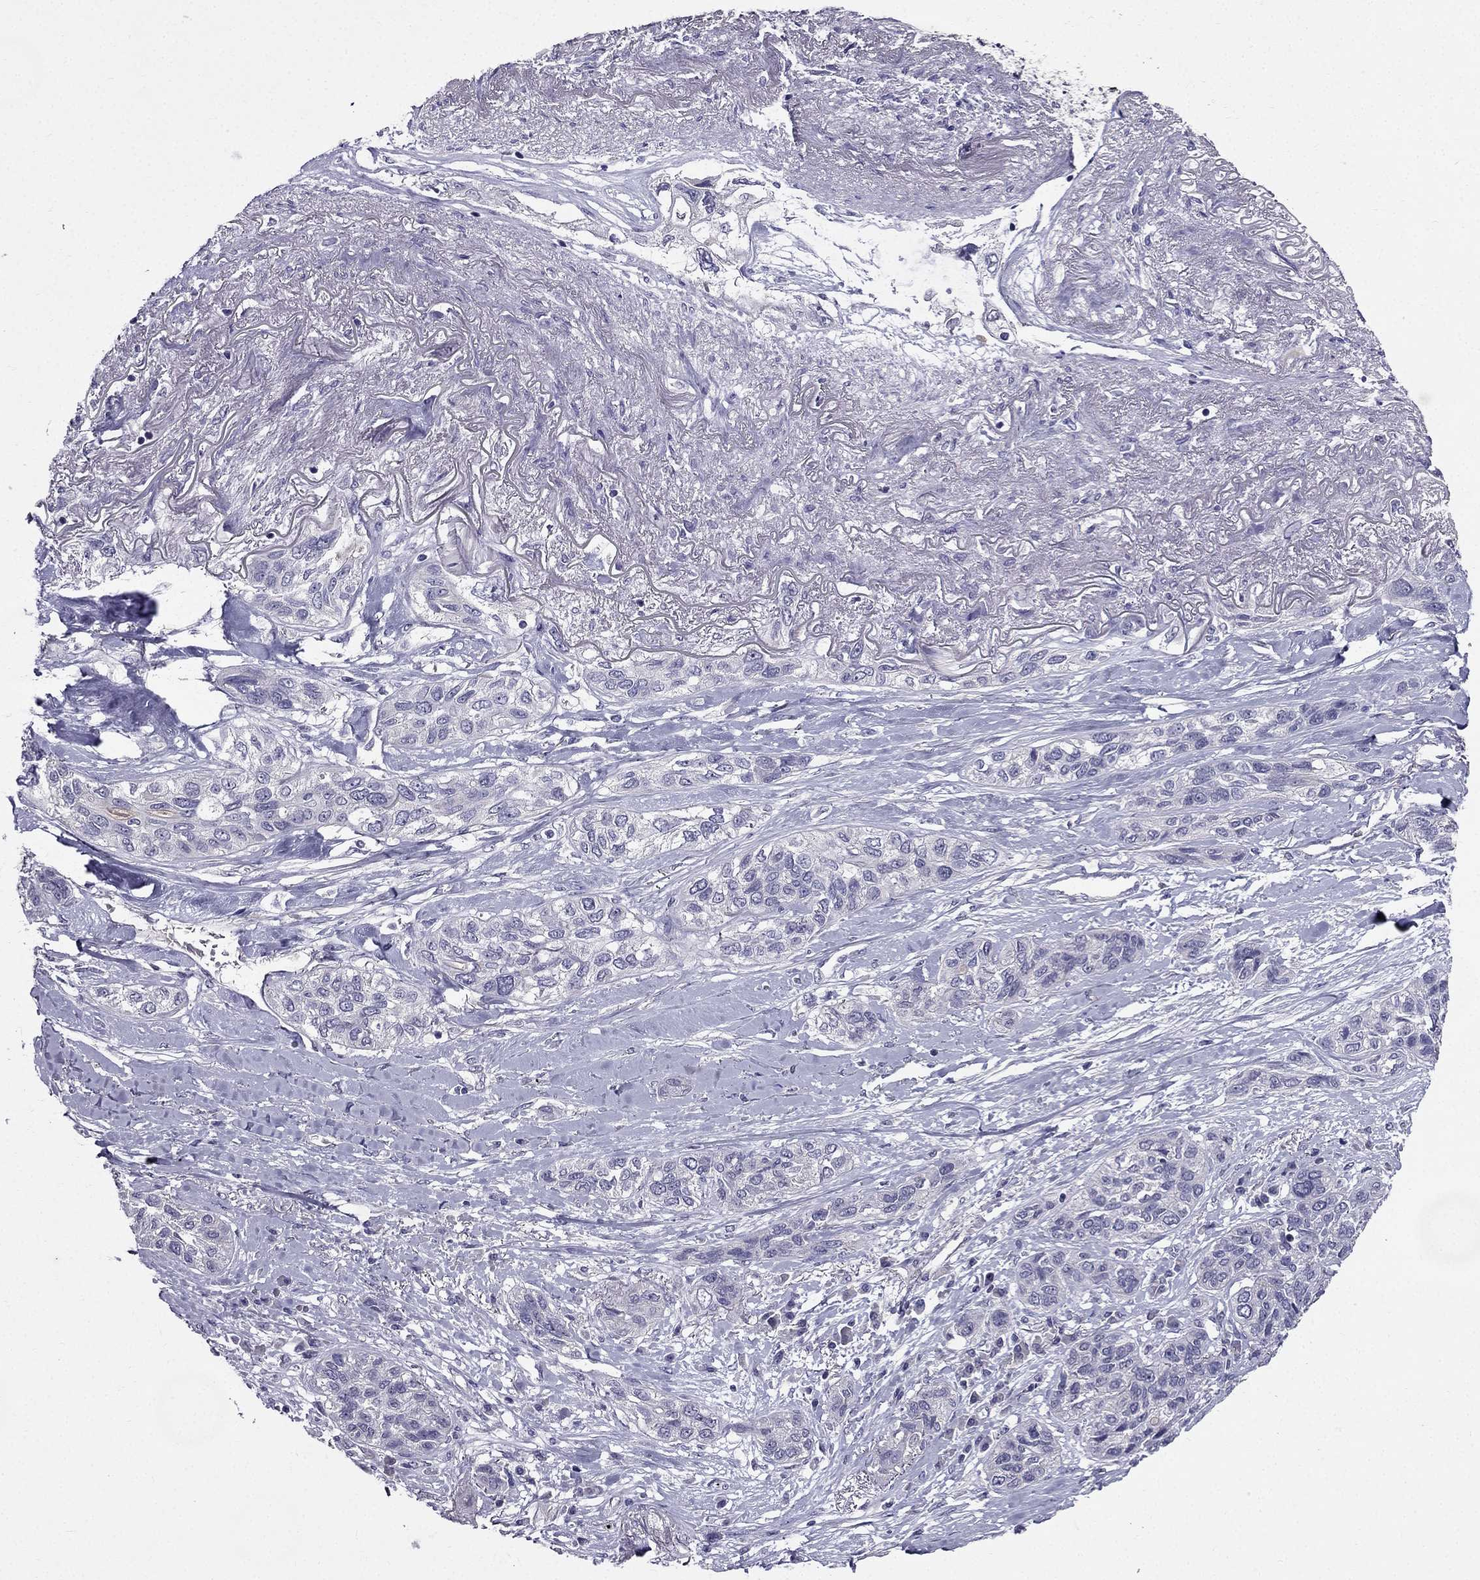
{"staining": {"intensity": "negative", "quantity": "none", "location": "none"}, "tissue": "lung cancer", "cell_type": "Tumor cells", "image_type": "cancer", "snomed": [{"axis": "morphology", "description": "Squamous cell carcinoma, NOS"}, {"axis": "topography", "description": "Lung"}], "caption": "This is an immunohistochemistry micrograph of lung cancer. There is no positivity in tumor cells.", "gene": "DUSP15", "patient": {"sex": "female", "age": 70}}